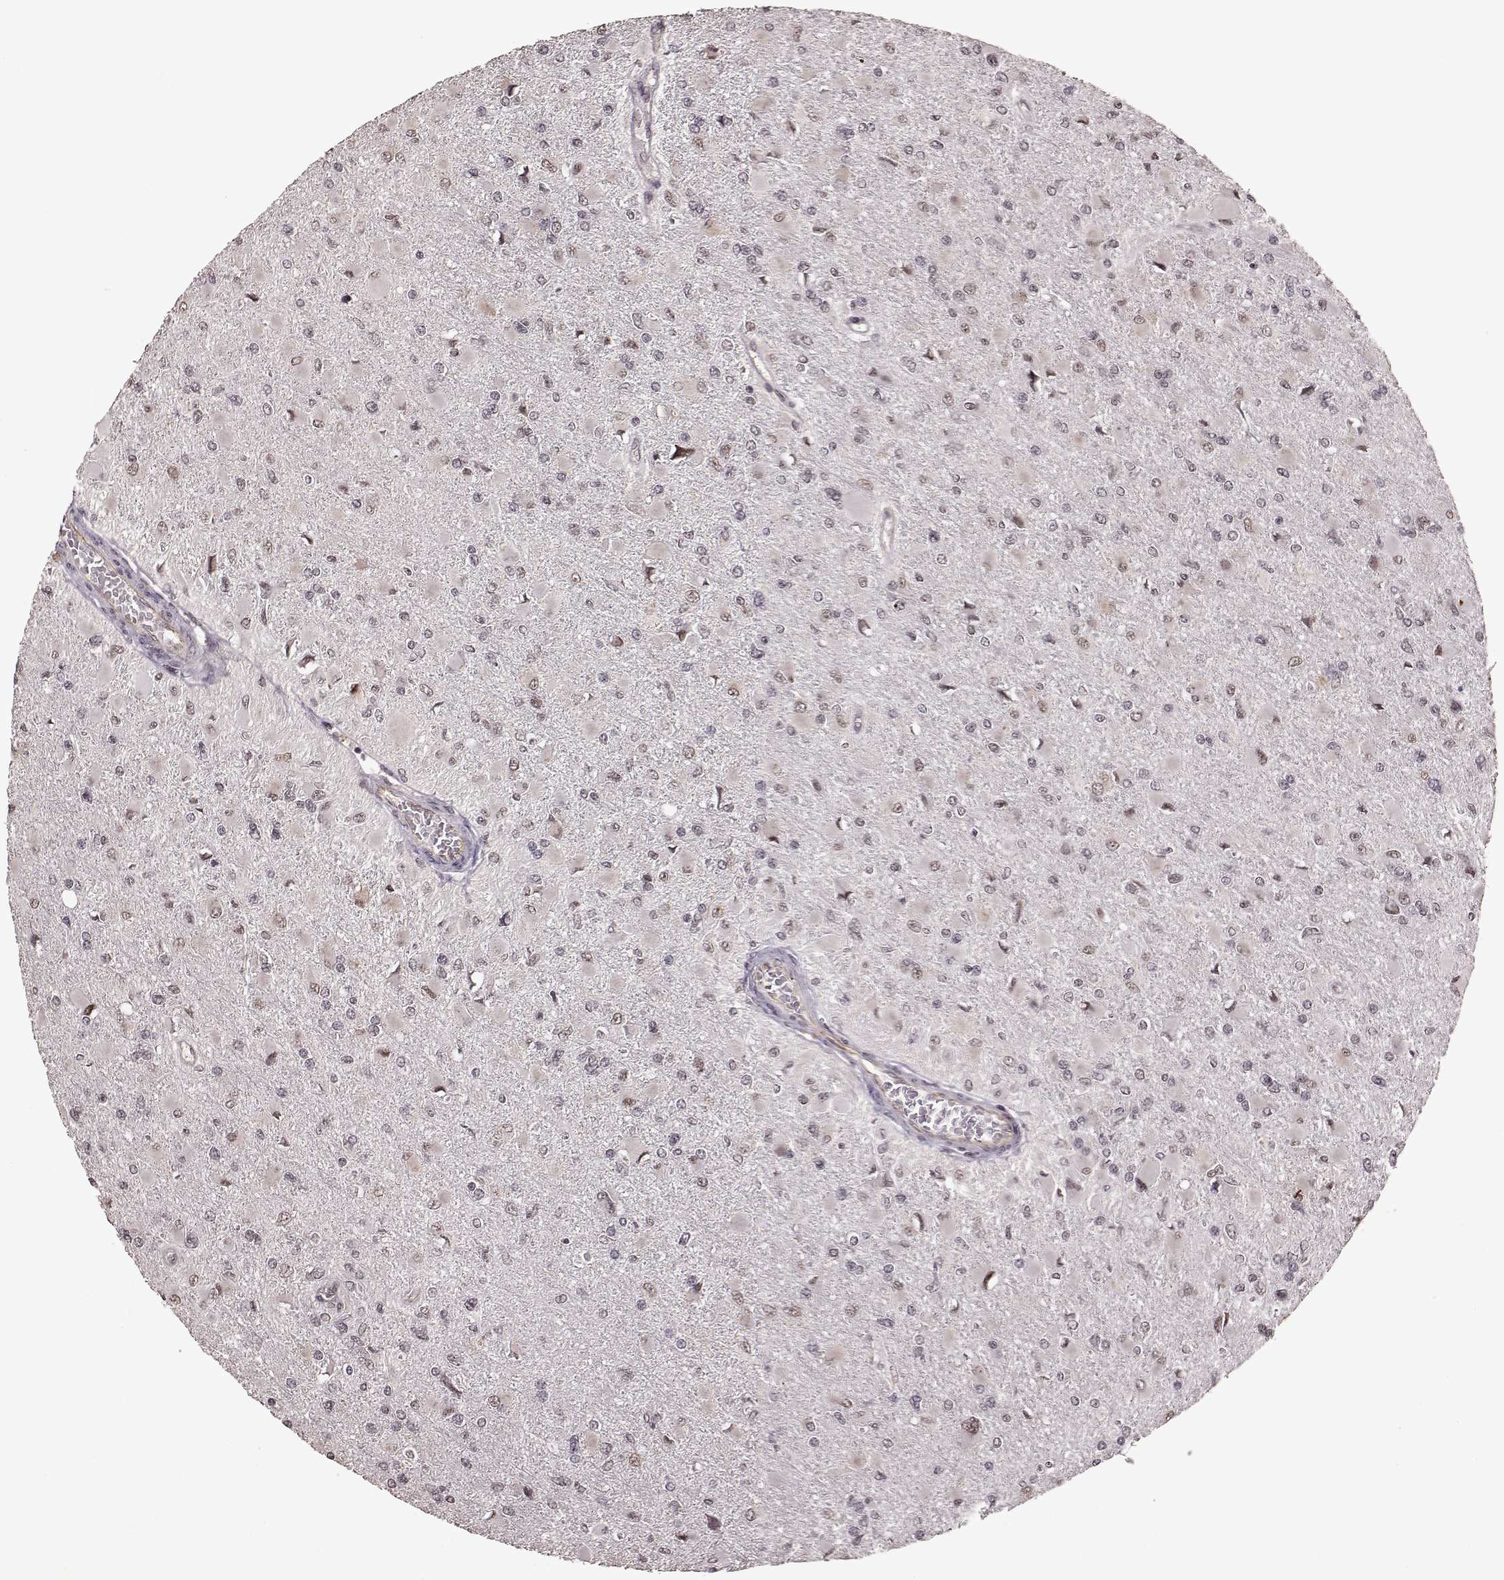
{"staining": {"intensity": "negative", "quantity": "none", "location": "none"}, "tissue": "glioma", "cell_type": "Tumor cells", "image_type": "cancer", "snomed": [{"axis": "morphology", "description": "Glioma, malignant, High grade"}, {"axis": "topography", "description": "Cerebral cortex"}], "caption": "A high-resolution histopathology image shows immunohistochemistry staining of malignant glioma (high-grade), which displays no significant staining in tumor cells.", "gene": "RRAGD", "patient": {"sex": "female", "age": 36}}